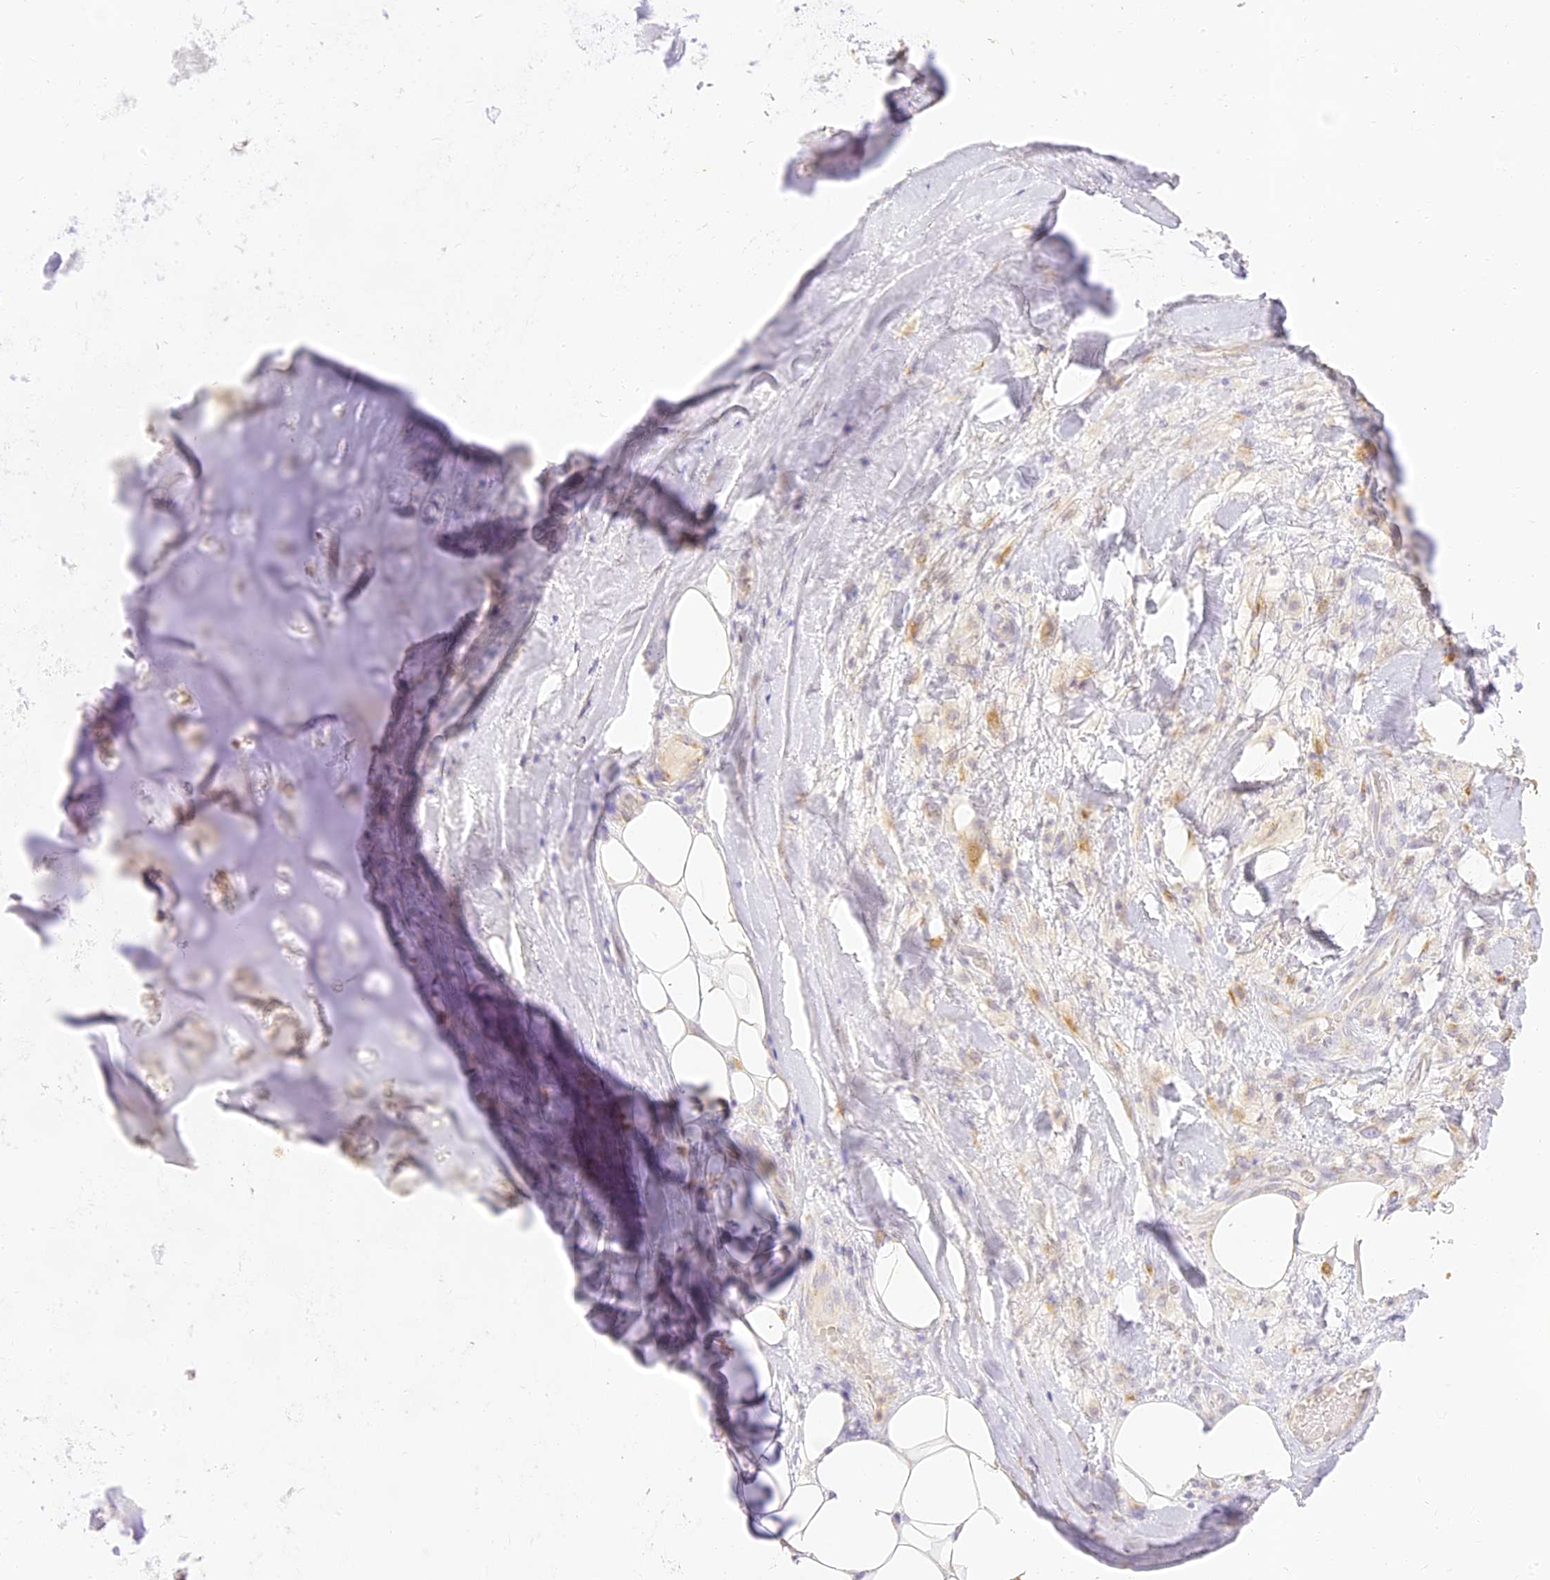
{"staining": {"intensity": "negative", "quantity": "none", "location": "none"}, "tissue": "adipose tissue", "cell_type": "Adipocytes", "image_type": "normal", "snomed": [{"axis": "morphology", "description": "Normal tissue, NOS"}, {"axis": "morphology", "description": "Squamous cell carcinoma, NOS"}, {"axis": "topography", "description": "Lymph node"}, {"axis": "topography", "description": "Bronchus"}, {"axis": "topography", "description": "Lung"}], "caption": "Immunohistochemistry (IHC) of unremarkable adipose tissue reveals no positivity in adipocytes.", "gene": "SEC13", "patient": {"sex": "male", "age": 66}}